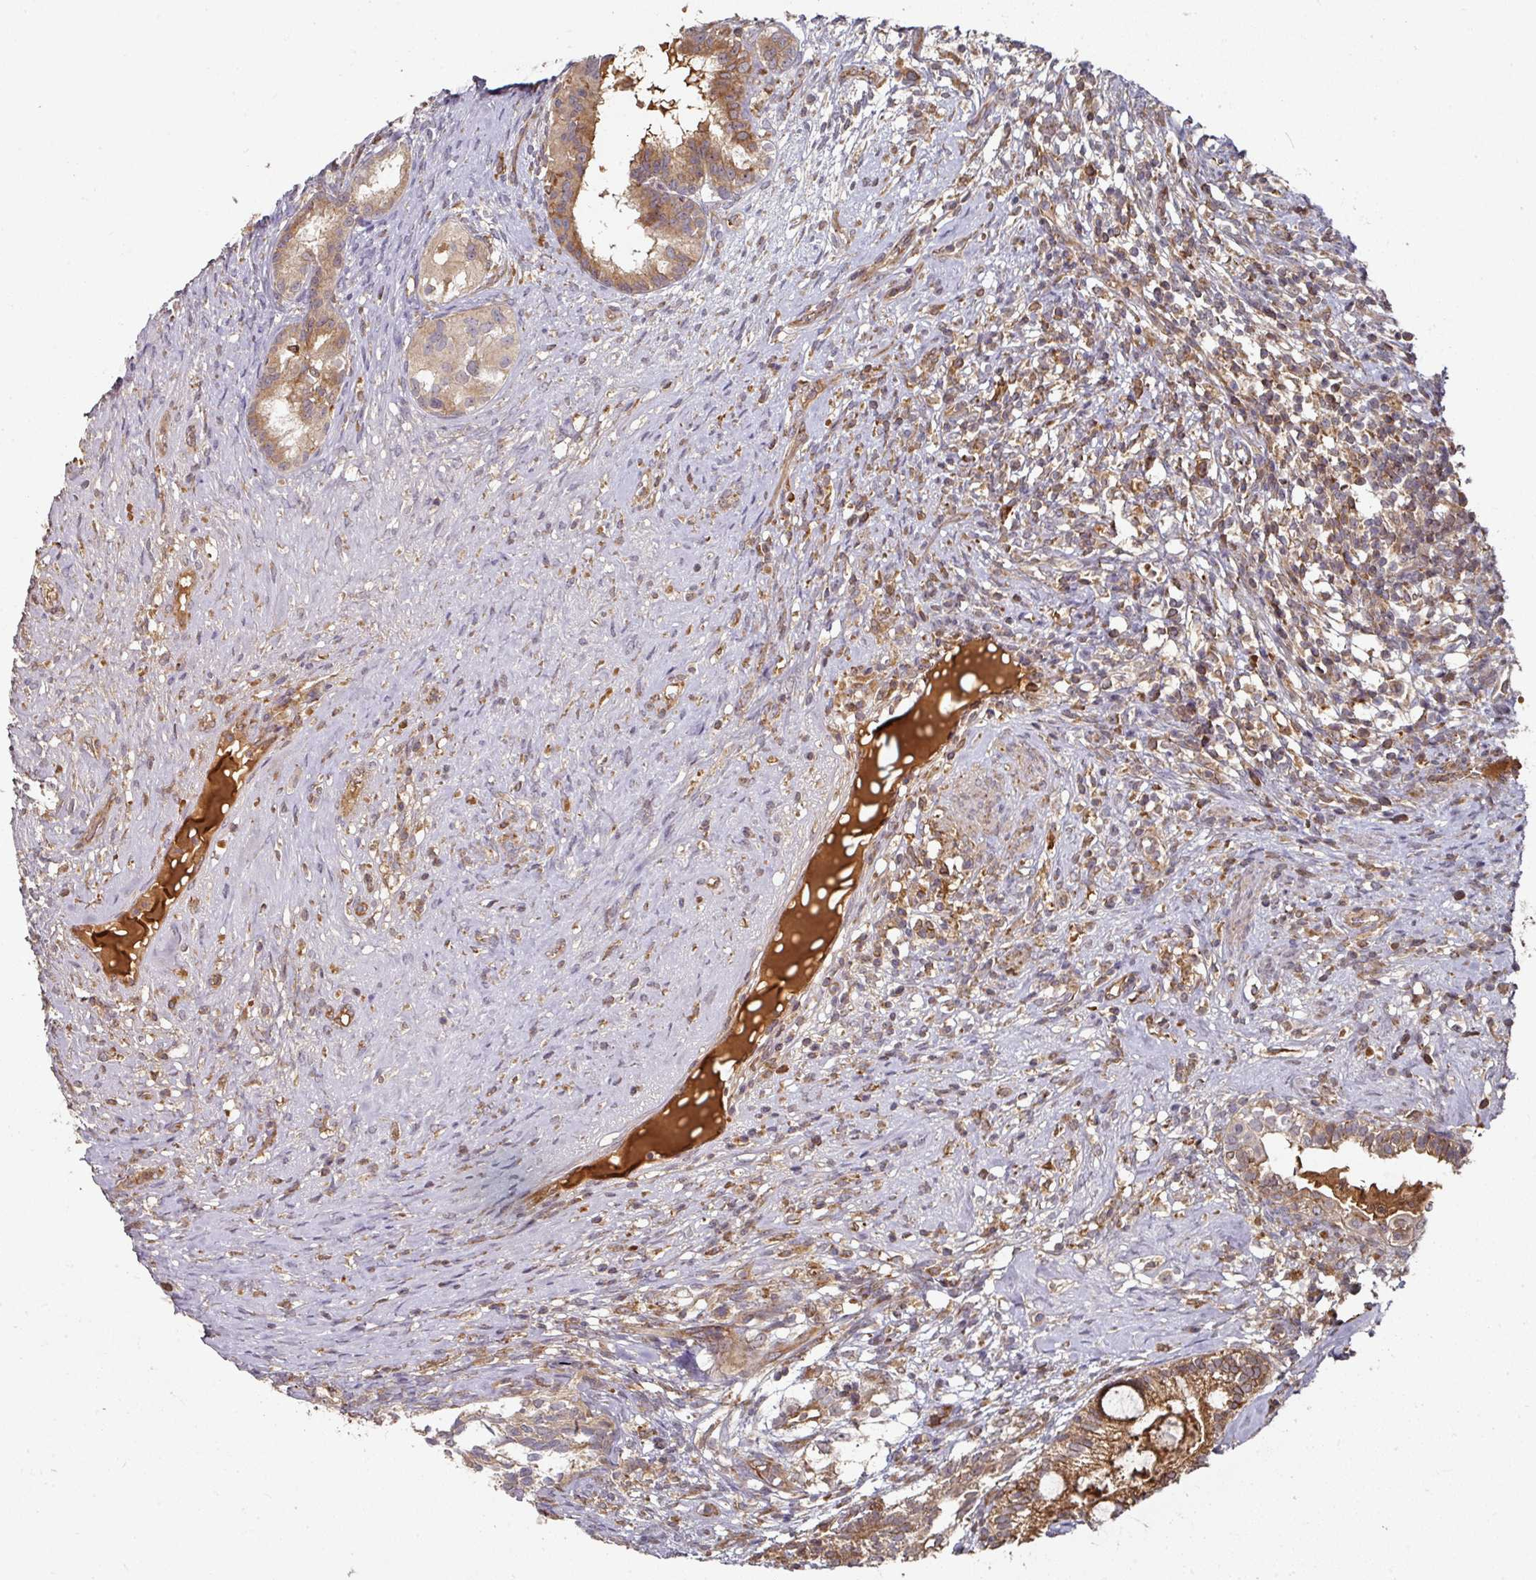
{"staining": {"intensity": "moderate", "quantity": ">75%", "location": "cytoplasmic/membranous"}, "tissue": "testis cancer", "cell_type": "Tumor cells", "image_type": "cancer", "snomed": [{"axis": "morphology", "description": "Seminoma, NOS"}, {"axis": "morphology", "description": "Carcinoma, Embryonal, NOS"}, {"axis": "topography", "description": "Testis"}], "caption": "Immunohistochemical staining of human testis cancer shows moderate cytoplasmic/membranous protein positivity in approximately >75% of tumor cells.", "gene": "CEP95", "patient": {"sex": "male", "age": 41}}